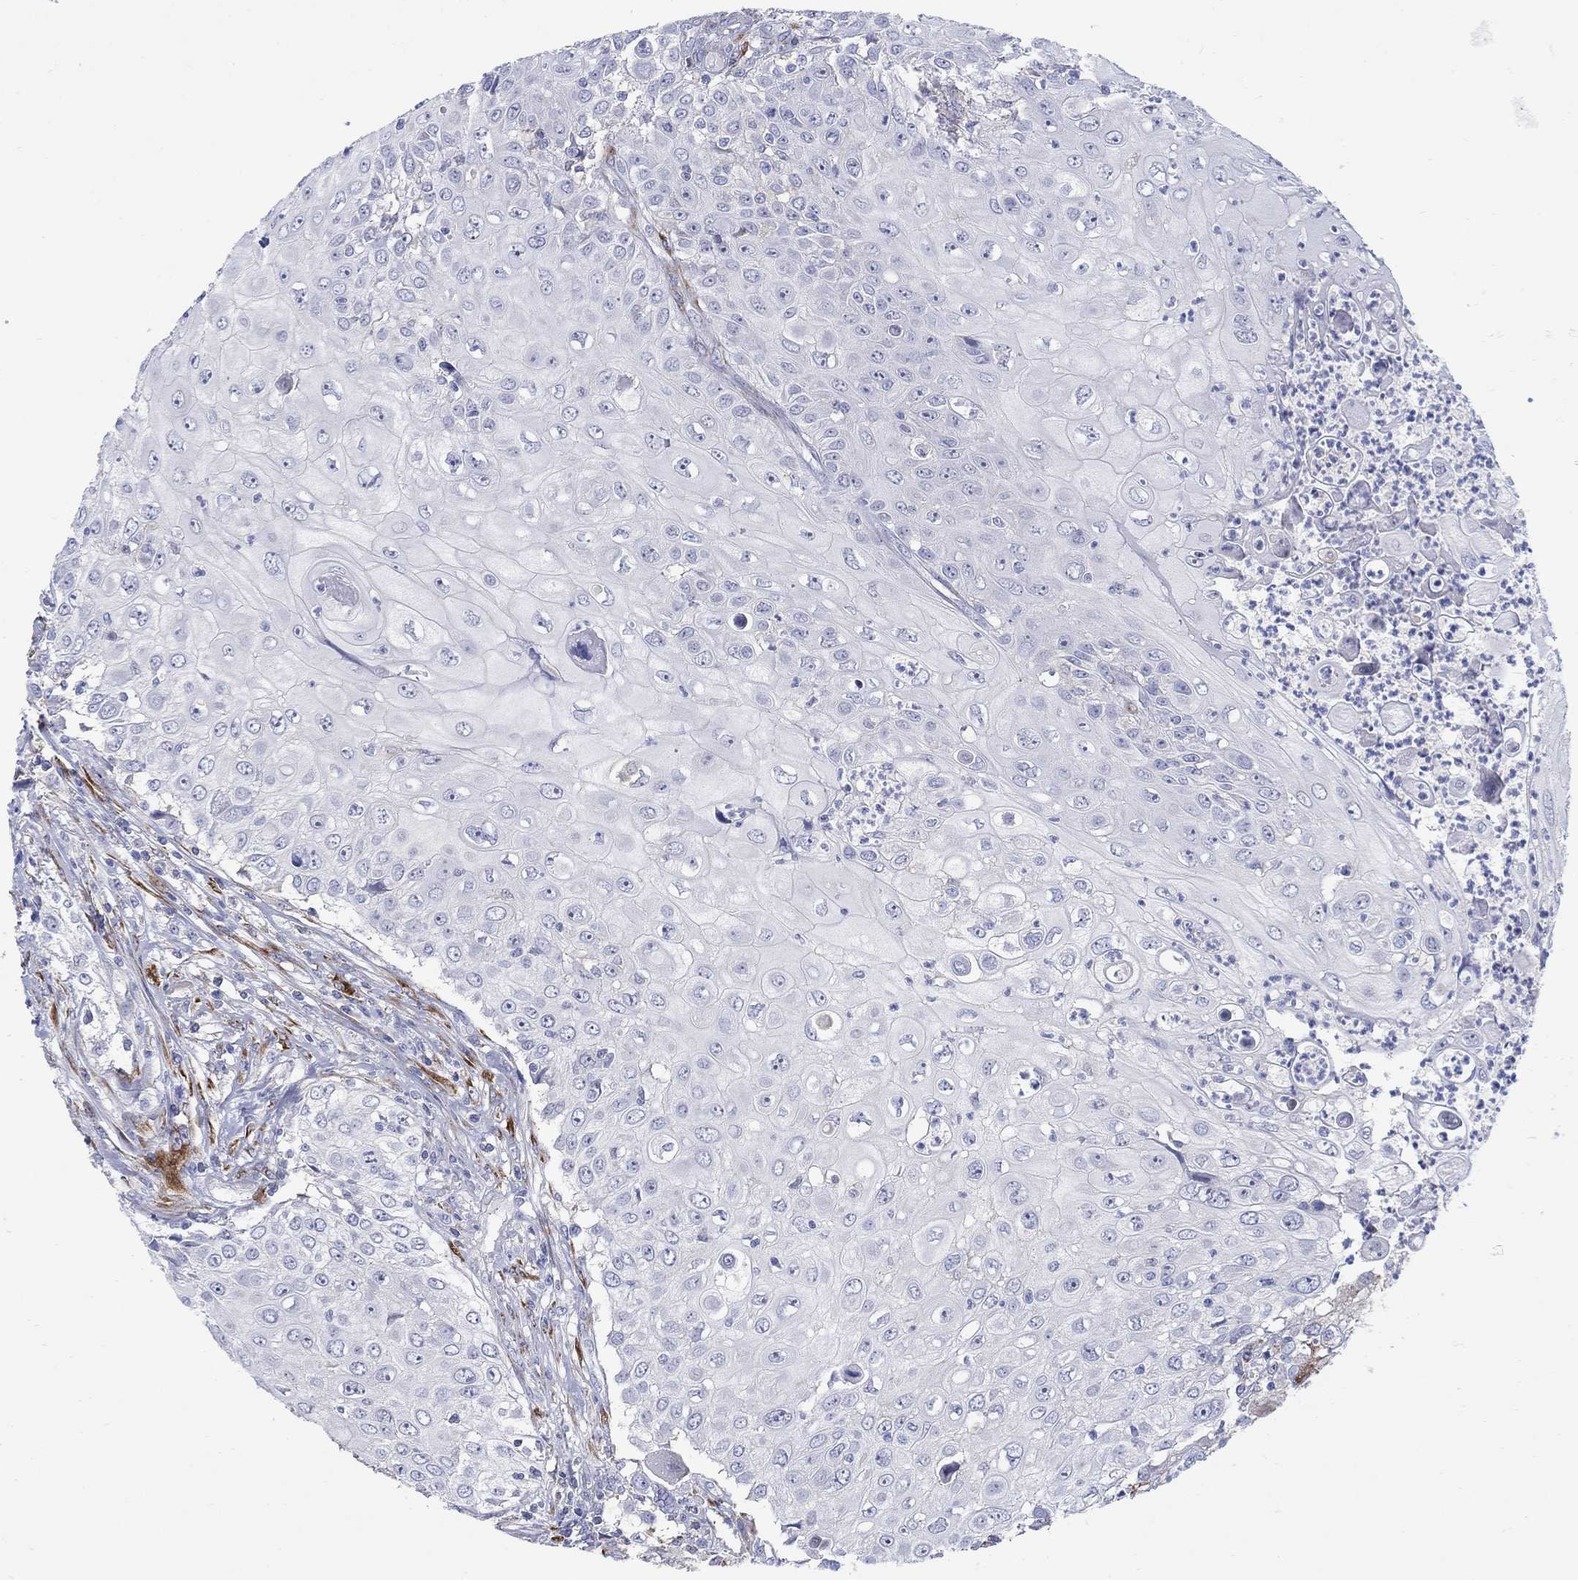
{"staining": {"intensity": "negative", "quantity": "none", "location": "none"}, "tissue": "urothelial cancer", "cell_type": "Tumor cells", "image_type": "cancer", "snomed": [{"axis": "morphology", "description": "Urothelial carcinoma, High grade"}, {"axis": "topography", "description": "Urinary bladder"}], "caption": "DAB immunohistochemical staining of human urothelial cancer displays no significant expression in tumor cells.", "gene": "REEP2", "patient": {"sex": "female", "age": 79}}